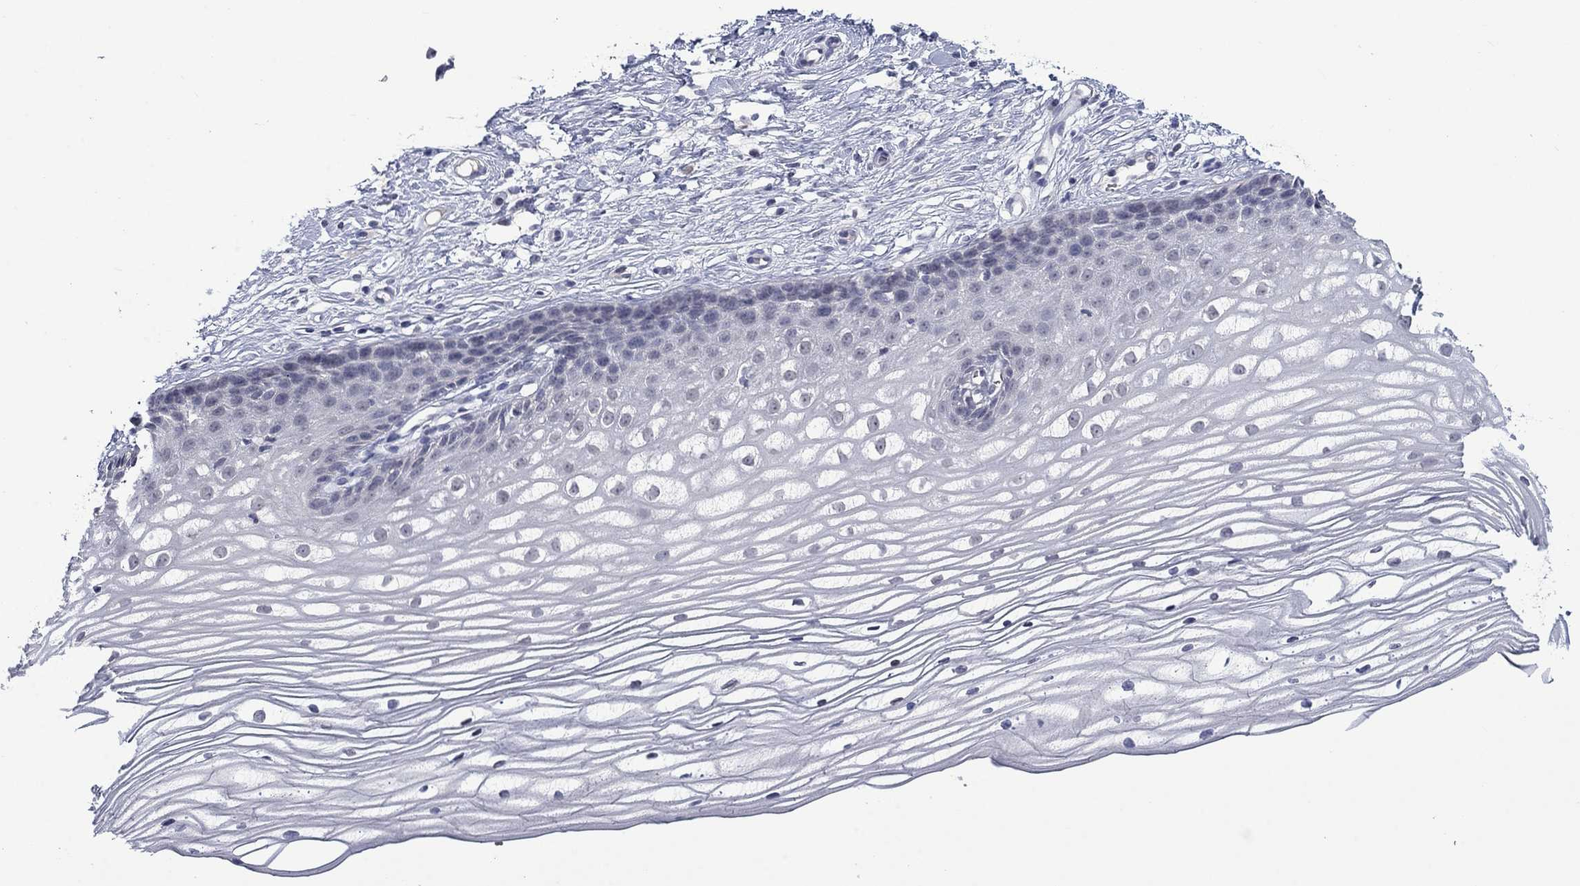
{"staining": {"intensity": "negative", "quantity": "none", "location": "none"}, "tissue": "cervix", "cell_type": "Glandular cells", "image_type": "normal", "snomed": [{"axis": "morphology", "description": "Normal tissue, NOS"}, {"axis": "topography", "description": "Cervix"}], "caption": "Micrograph shows no protein positivity in glandular cells of normal cervix. The staining is performed using DAB brown chromogen with nuclei counter-stained in using hematoxylin.", "gene": "NSMF", "patient": {"sex": "female", "age": 40}}